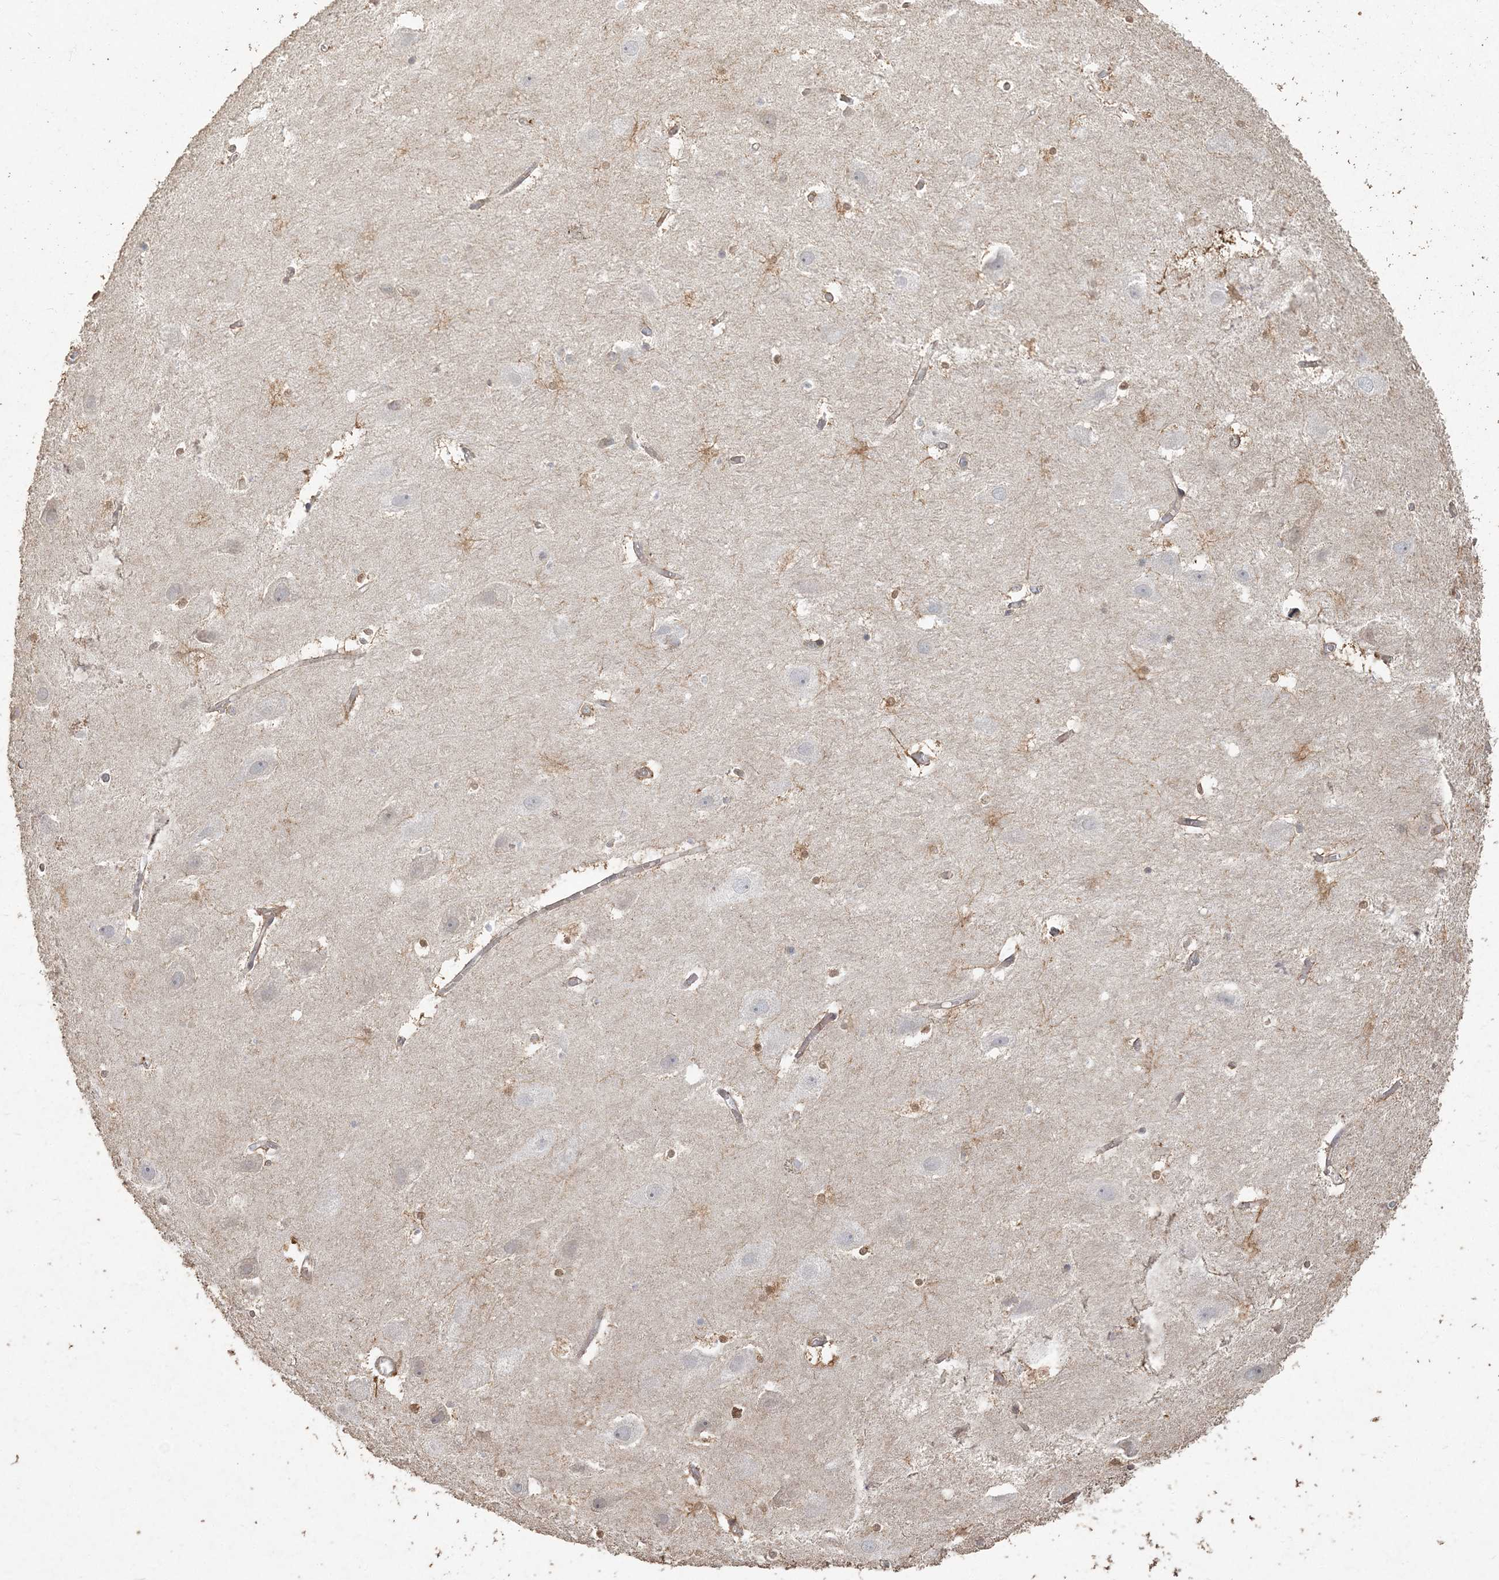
{"staining": {"intensity": "negative", "quantity": "none", "location": "none"}, "tissue": "hippocampus", "cell_type": "Glial cells", "image_type": "normal", "snomed": [{"axis": "morphology", "description": "Normal tissue, NOS"}, {"axis": "topography", "description": "Hippocampus"}], "caption": "Benign hippocampus was stained to show a protein in brown. There is no significant staining in glial cells.", "gene": "RNF145", "patient": {"sex": "female", "age": 52}}